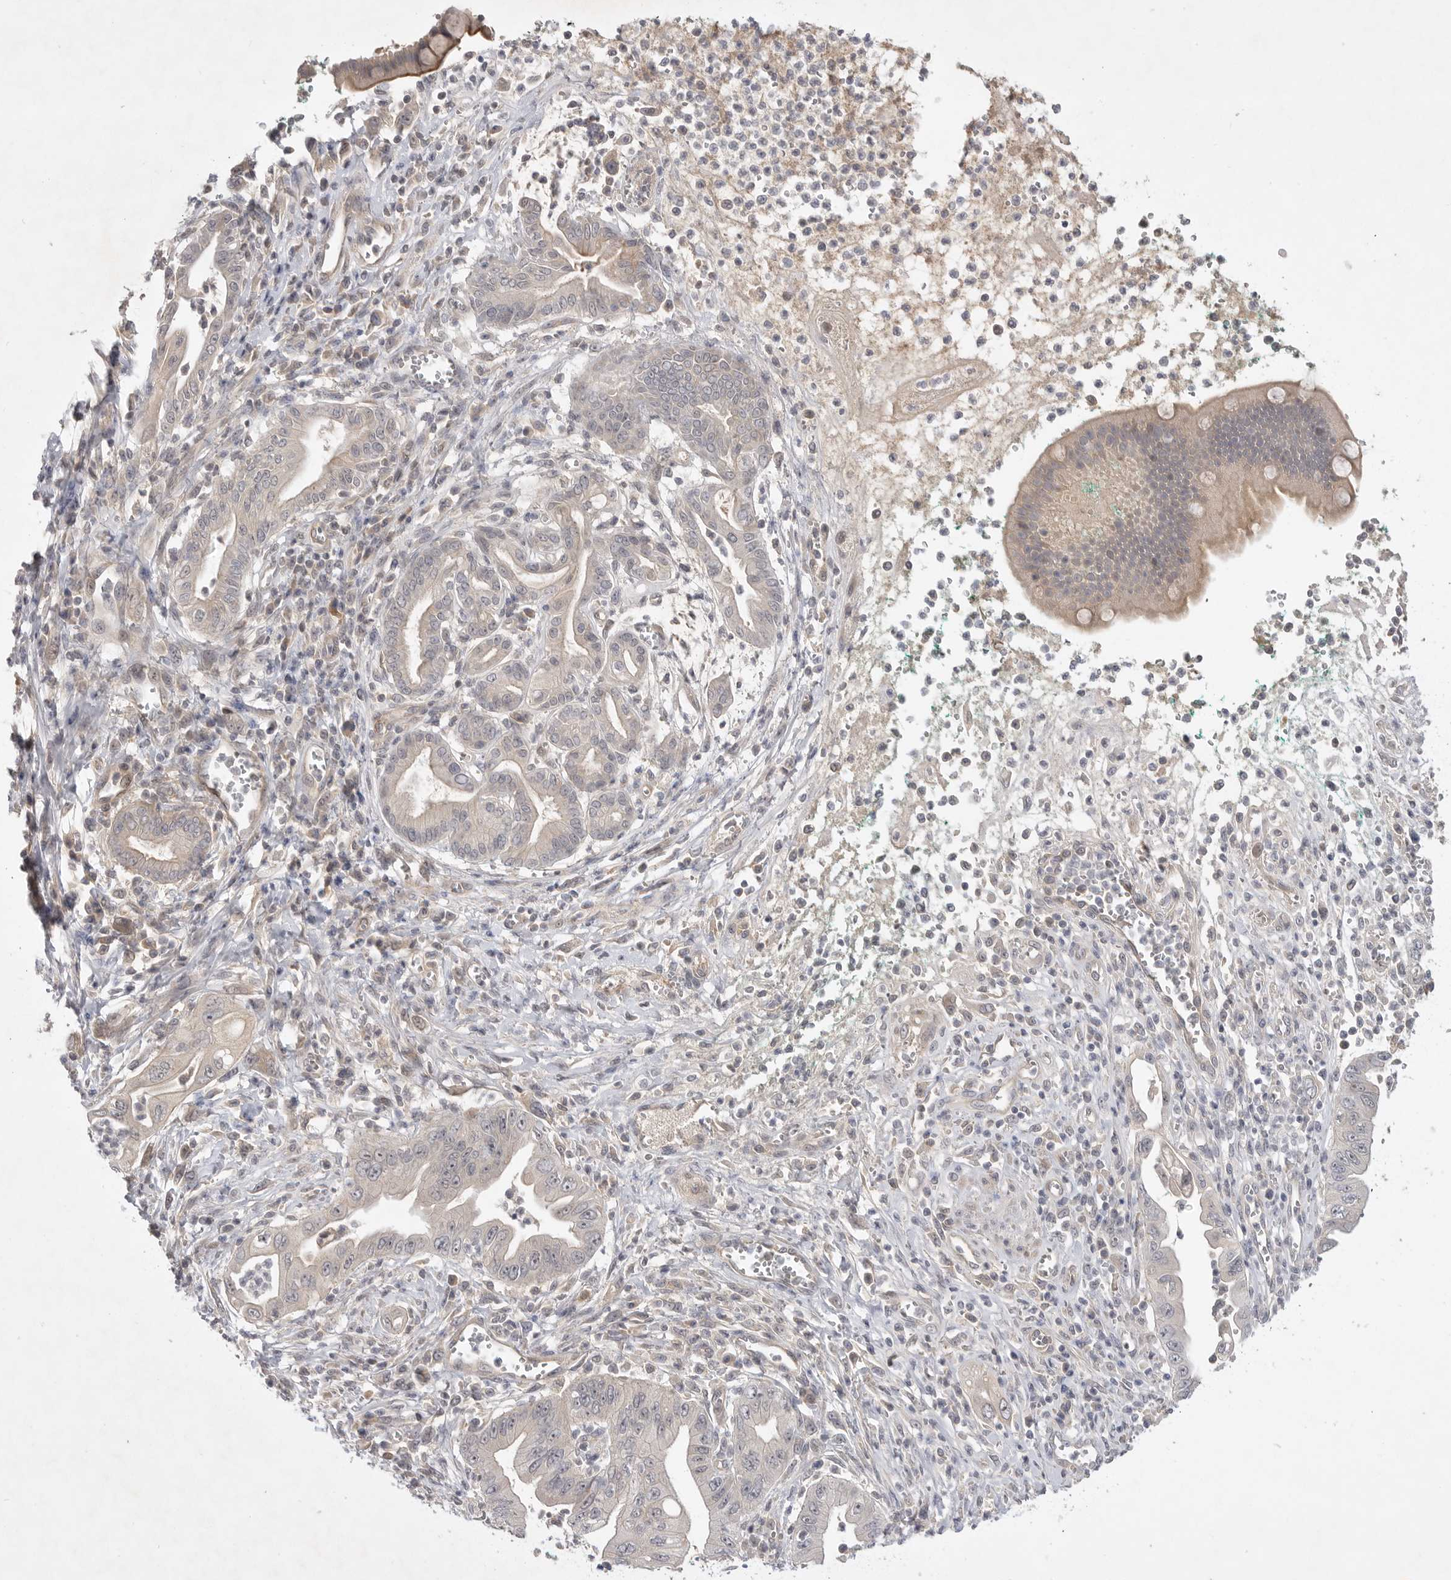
{"staining": {"intensity": "weak", "quantity": "<25%", "location": "cytoplasmic/membranous"}, "tissue": "pancreatic cancer", "cell_type": "Tumor cells", "image_type": "cancer", "snomed": [{"axis": "morphology", "description": "Adenocarcinoma, NOS"}, {"axis": "topography", "description": "Pancreas"}], "caption": "A photomicrograph of human pancreatic cancer (adenocarcinoma) is negative for staining in tumor cells. (Immunohistochemistry (ihc), brightfield microscopy, high magnification).", "gene": "ITGAD", "patient": {"sex": "male", "age": 78}}